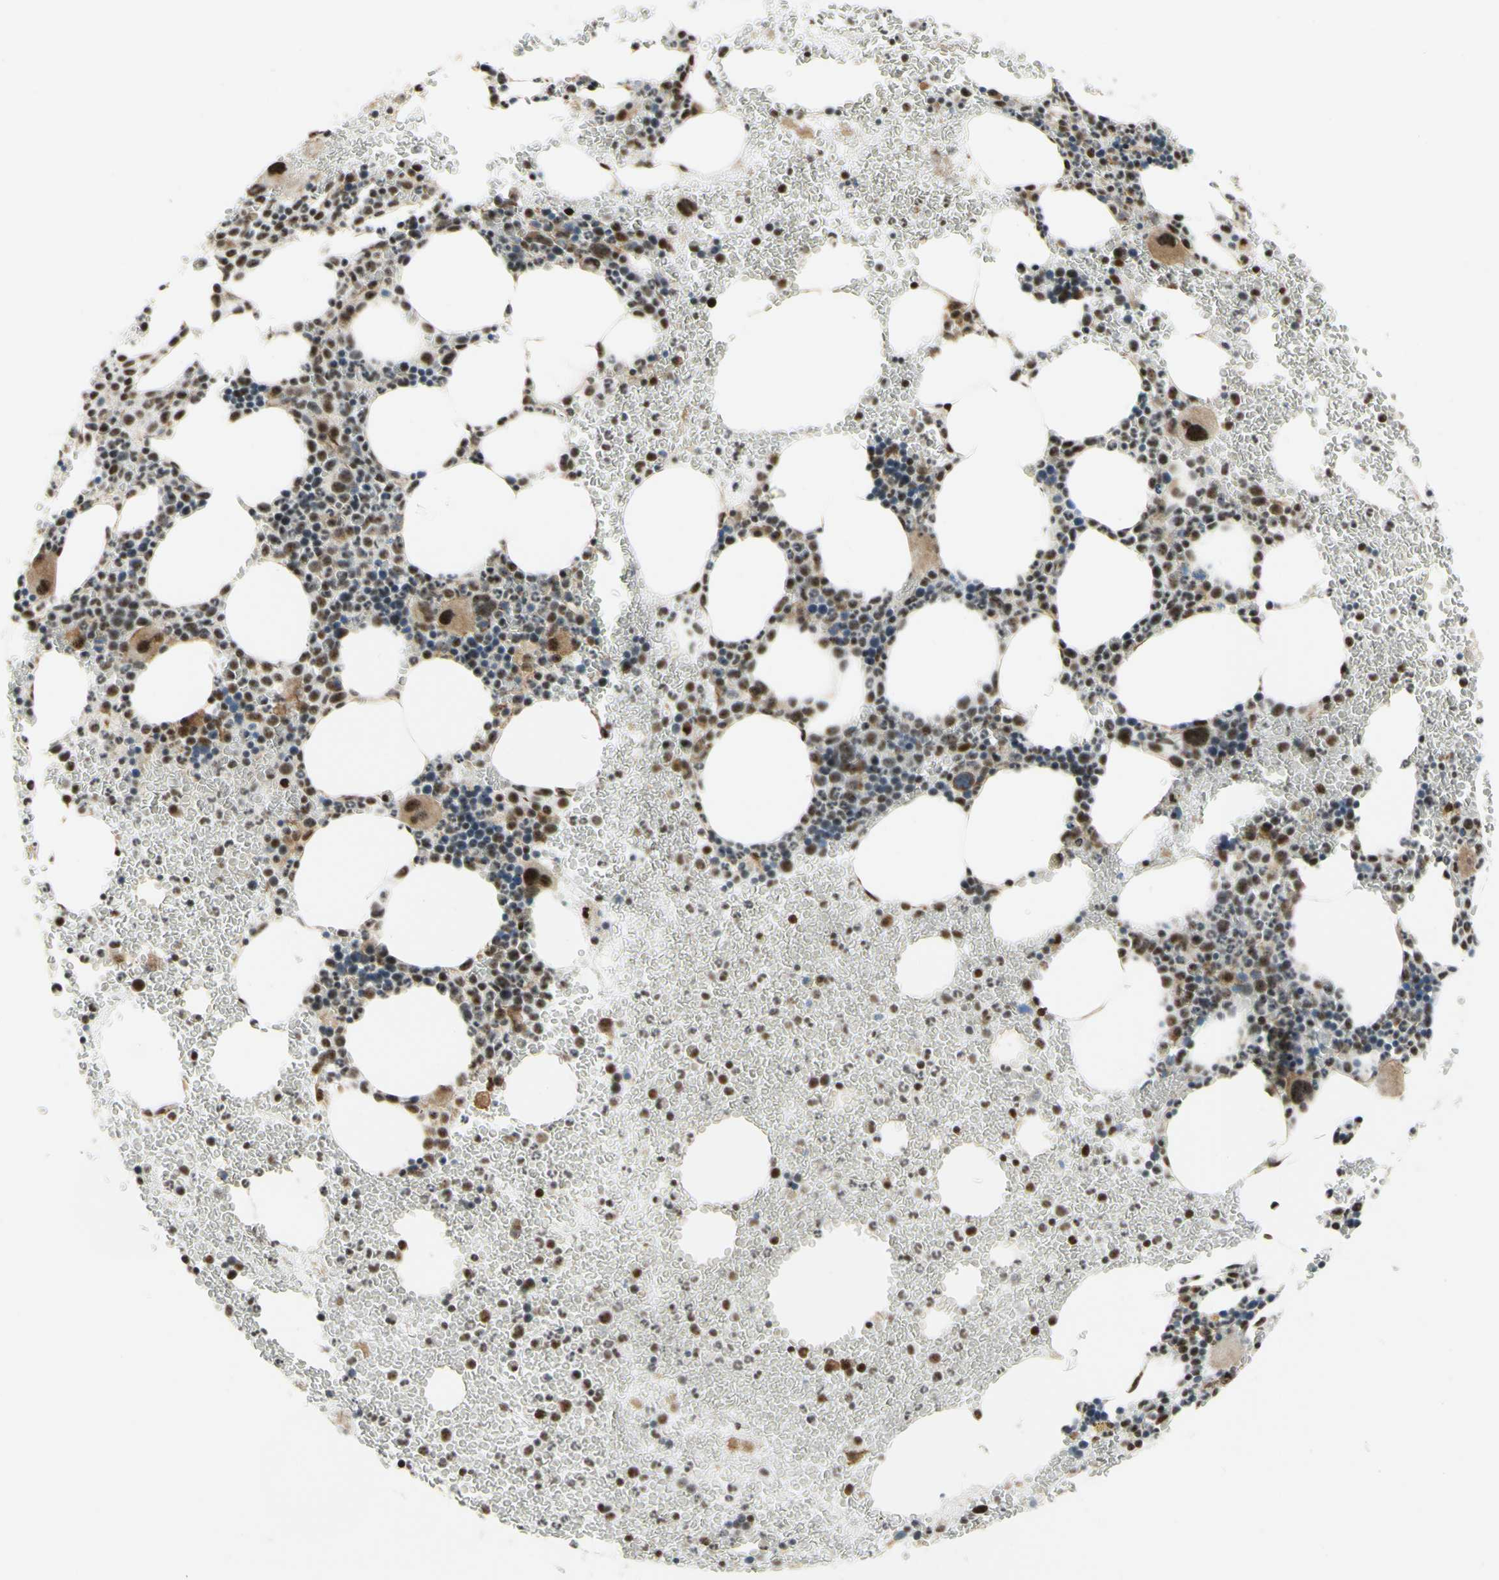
{"staining": {"intensity": "moderate", "quantity": ">75%", "location": "nuclear"}, "tissue": "bone marrow", "cell_type": "Hematopoietic cells", "image_type": "normal", "snomed": [{"axis": "morphology", "description": "Normal tissue, NOS"}, {"axis": "morphology", "description": "Inflammation, NOS"}, {"axis": "topography", "description": "Bone marrow"}], "caption": "Brown immunohistochemical staining in unremarkable bone marrow reveals moderate nuclear staining in approximately >75% of hematopoietic cells. (DAB (3,3'-diaminobenzidine) IHC, brown staining for protein, blue staining for nuclei).", "gene": "SAP18", "patient": {"sex": "female", "age": 76}}